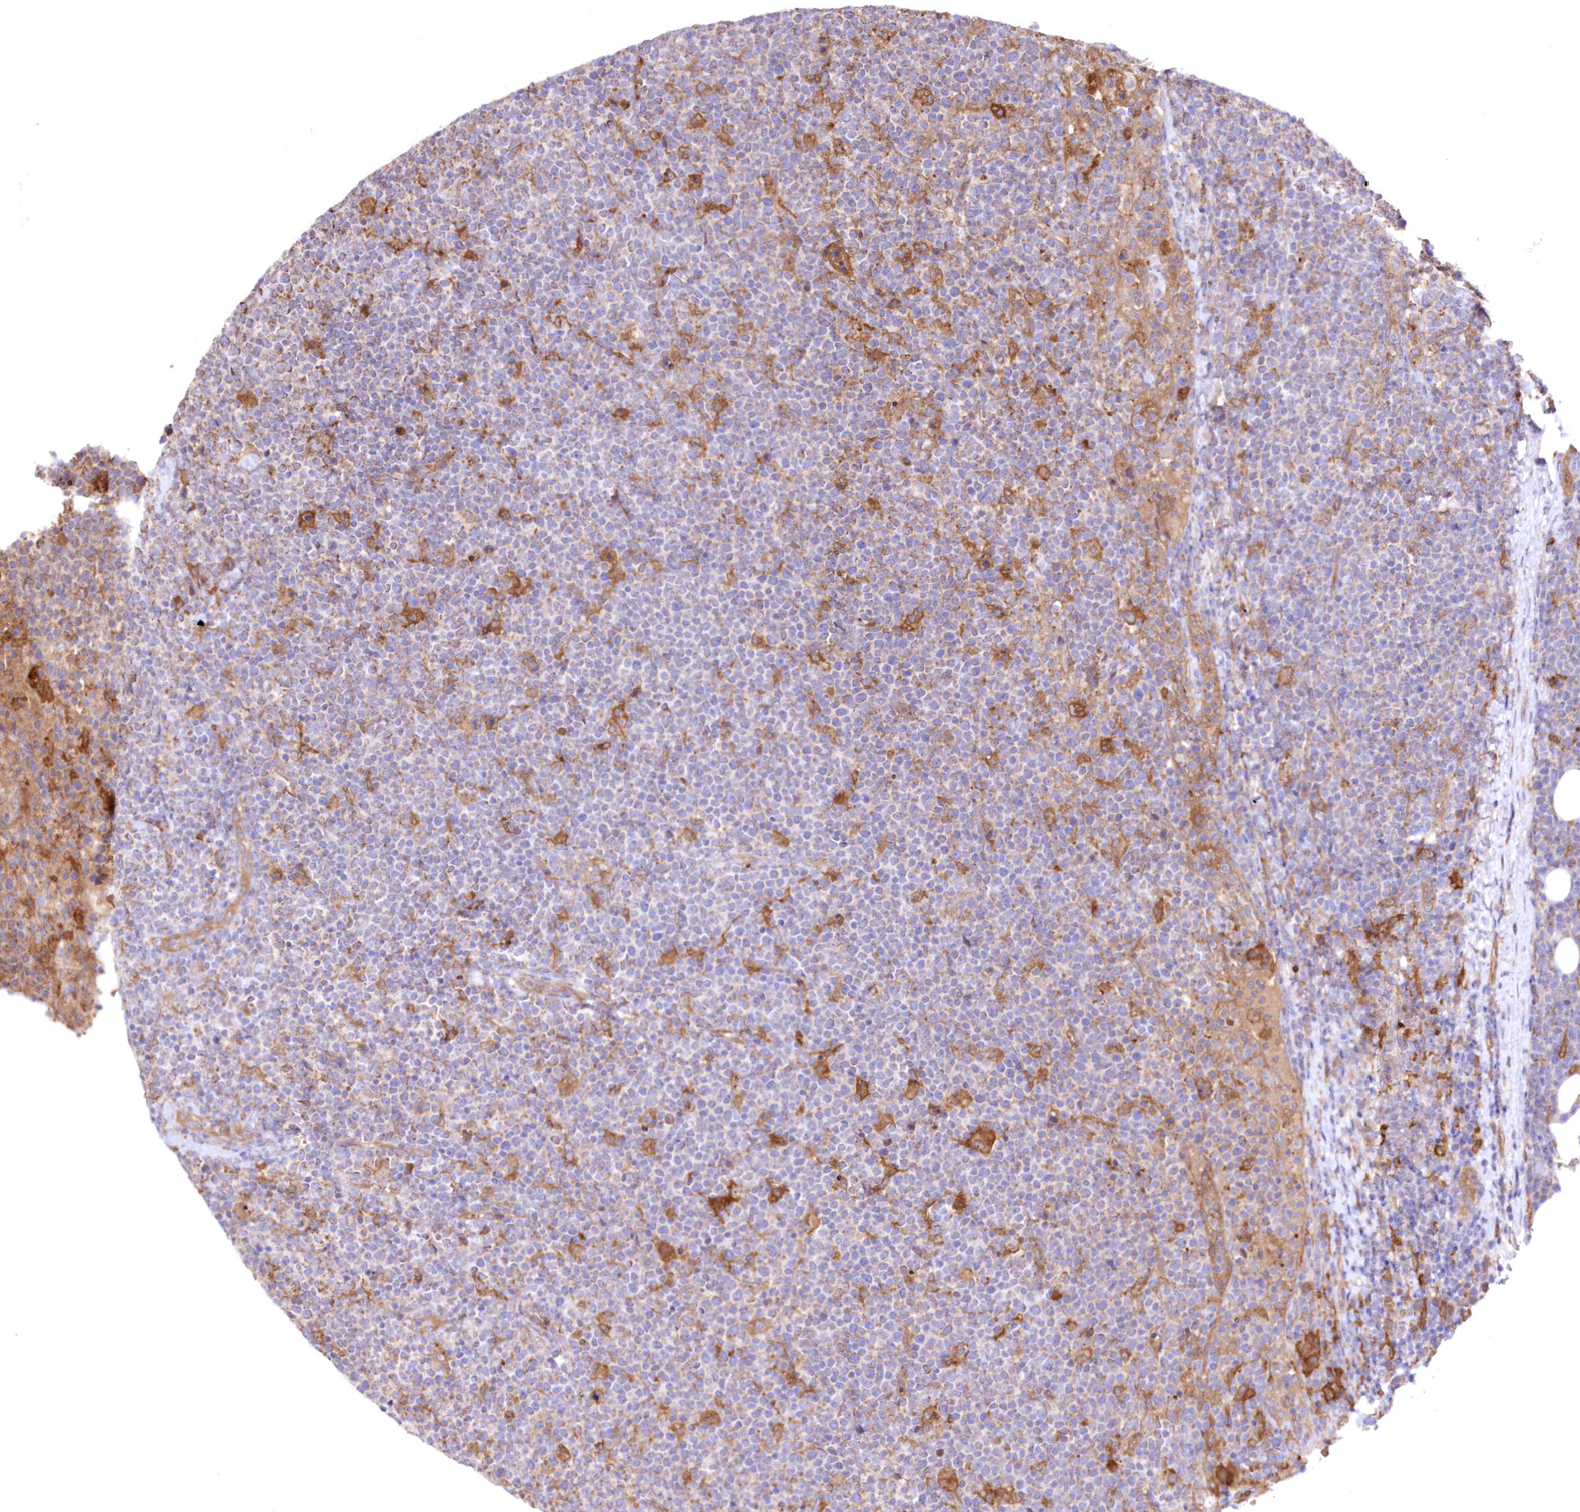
{"staining": {"intensity": "negative", "quantity": "none", "location": "none"}, "tissue": "lymphoma", "cell_type": "Tumor cells", "image_type": "cancer", "snomed": [{"axis": "morphology", "description": "Malignant lymphoma, non-Hodgkin's type, High grade"}, {"axis": "topography", "description": "Lymph node"}], "caption": "Tumor cells show no significant positivity in lymphoma.", "gene": "FCHO2", "patient": {"sex": "male", "age": 61}}